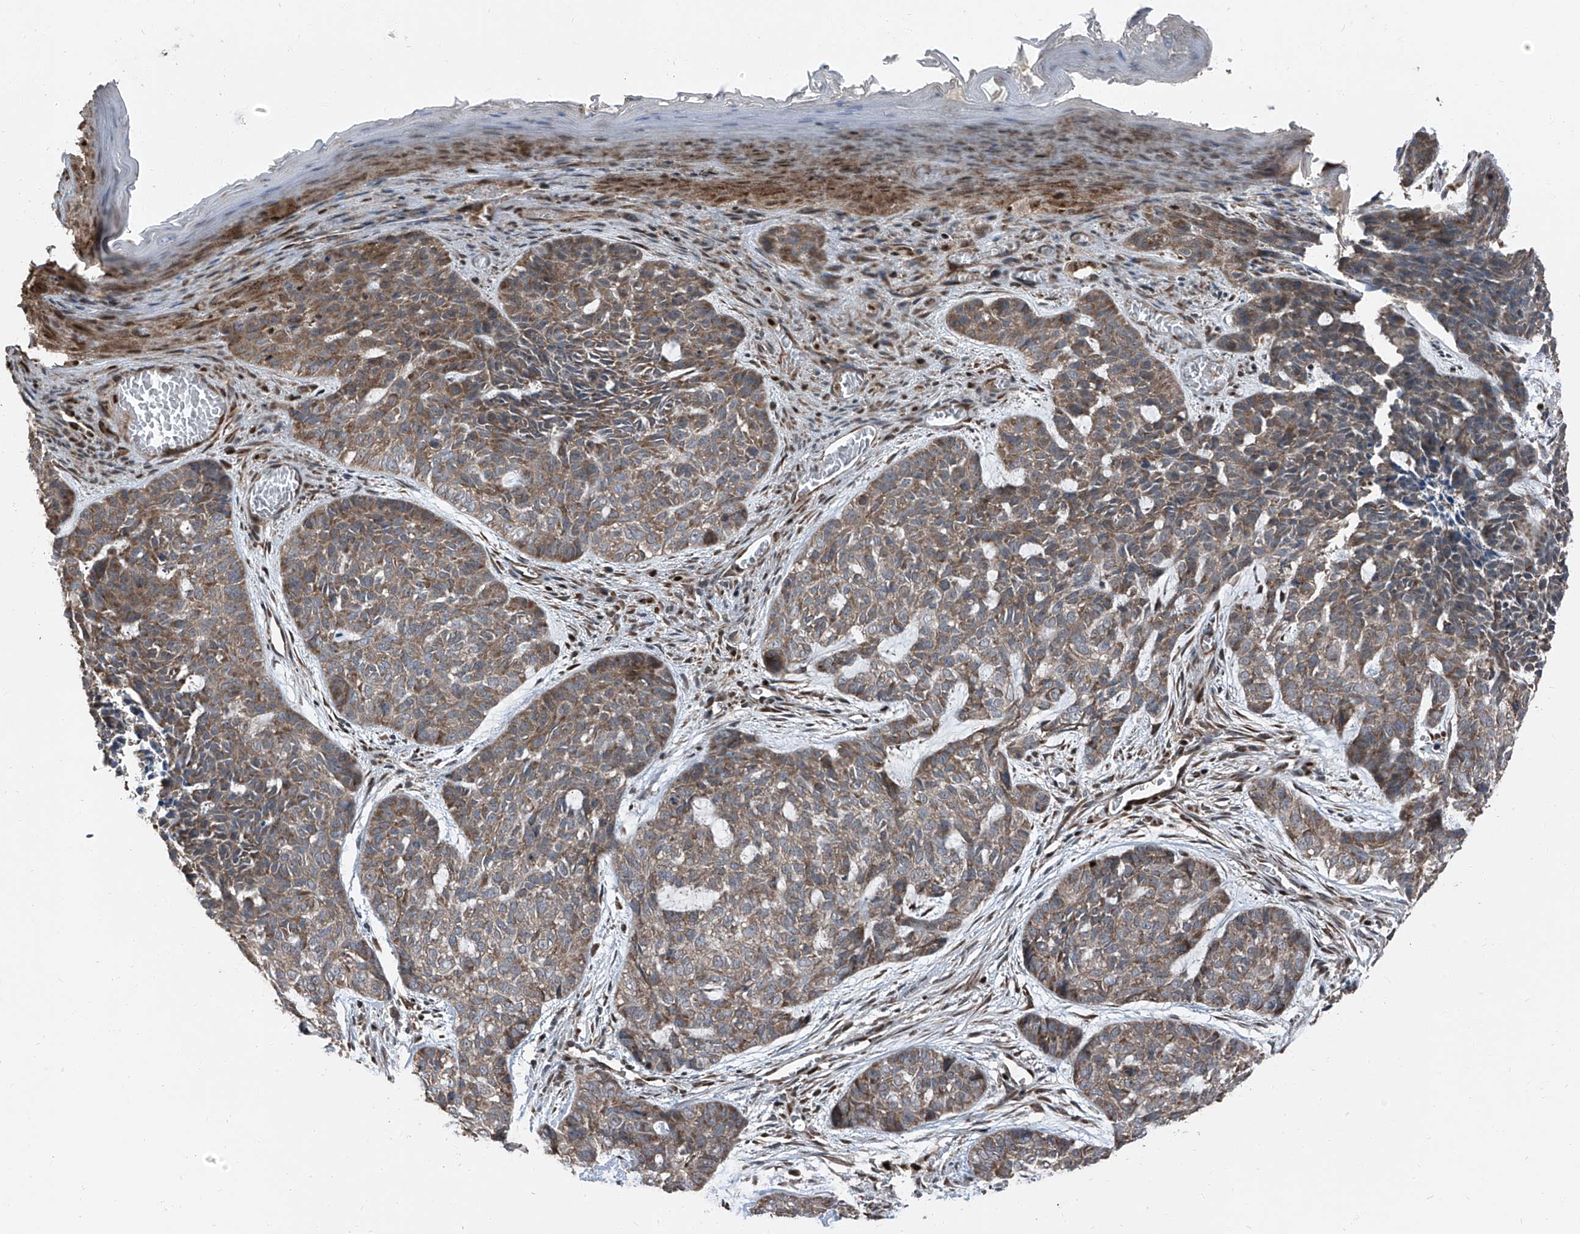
{"staining": {"intensity": "moderate", "quantity": ">75%", "location": "cytoplasmic/membranous"}, "tissue": "skin cancer", "cell_type": "Tumor cells", "image_type": "cancer", "snomed": [{"axis": "morphology", "description": "Basal cell carcinoma"}, {"axis": "topography", "description": "Skin"}], "caption": "A brown stain highlights moderate cytoplasmic/membranous expression of a protein in human skin cancer (basal cell carcinoma) tumor cells. (IHC, brightfield microscopy, high magnification).", "gene": "FKBP5", "patient": {"sex": "female", "age": 64}}